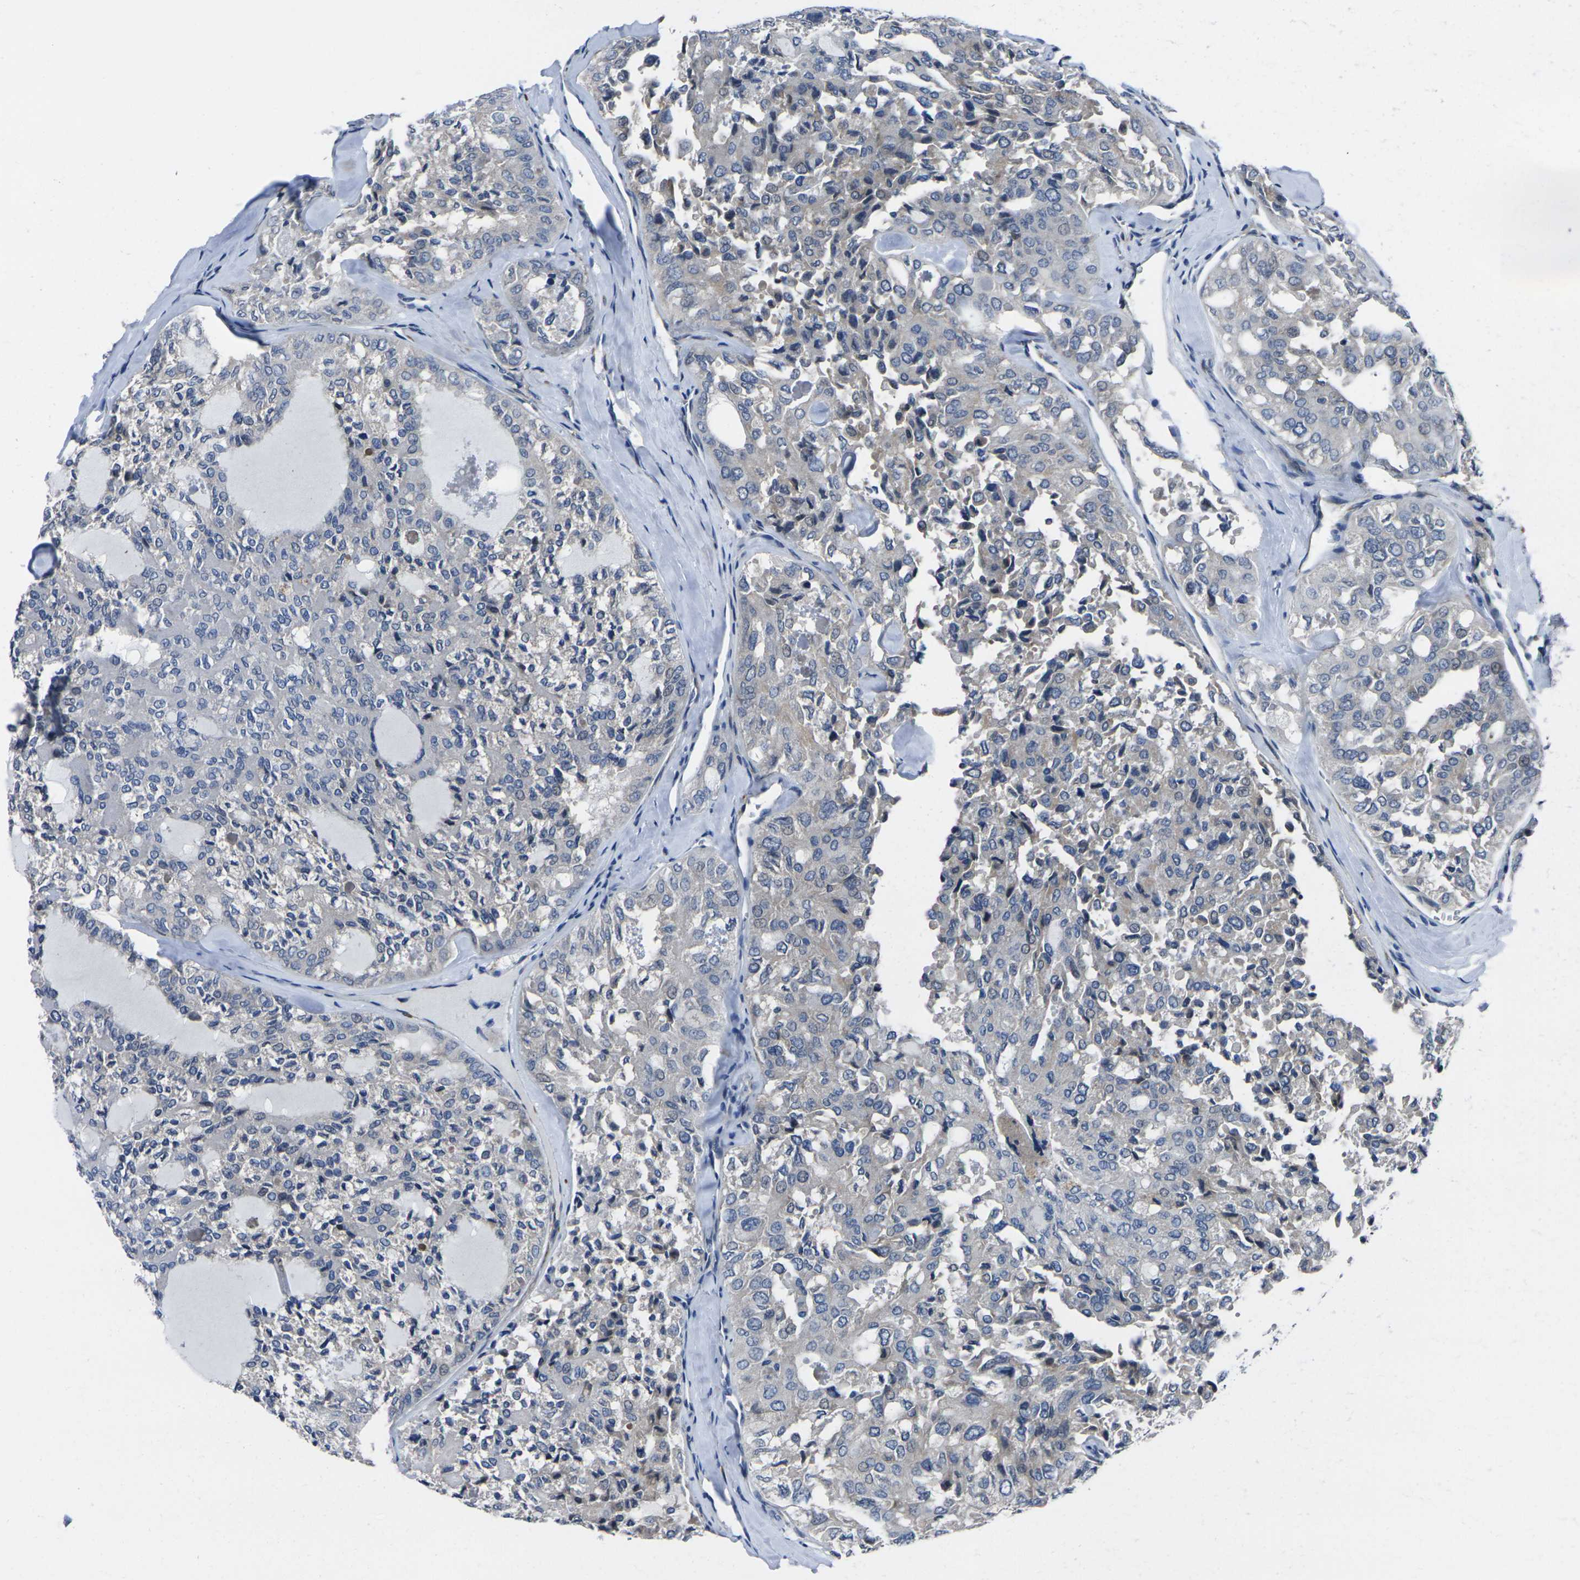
{"staining": {"intensity": "weak", "quantity": "<25%", "location": "cytoplasmic/membranous"}, "tissue": "thyroid cancer", "cell_type": "Tumor cells", "image_type": "cancer", "snomed": [{"axis": "morphology", "description": "Follicular adenoma carcinoma, NOS"}, {"axis": "topography", "description": "Thyroid gland"}], "caption": "DAB immunohistochemical staining of thyroid follicular adenoma carcinoma displays no significant positivity in tumor cells.", "gene": "CYP2C8", "patient": {"sex": "male", "age": 75}}